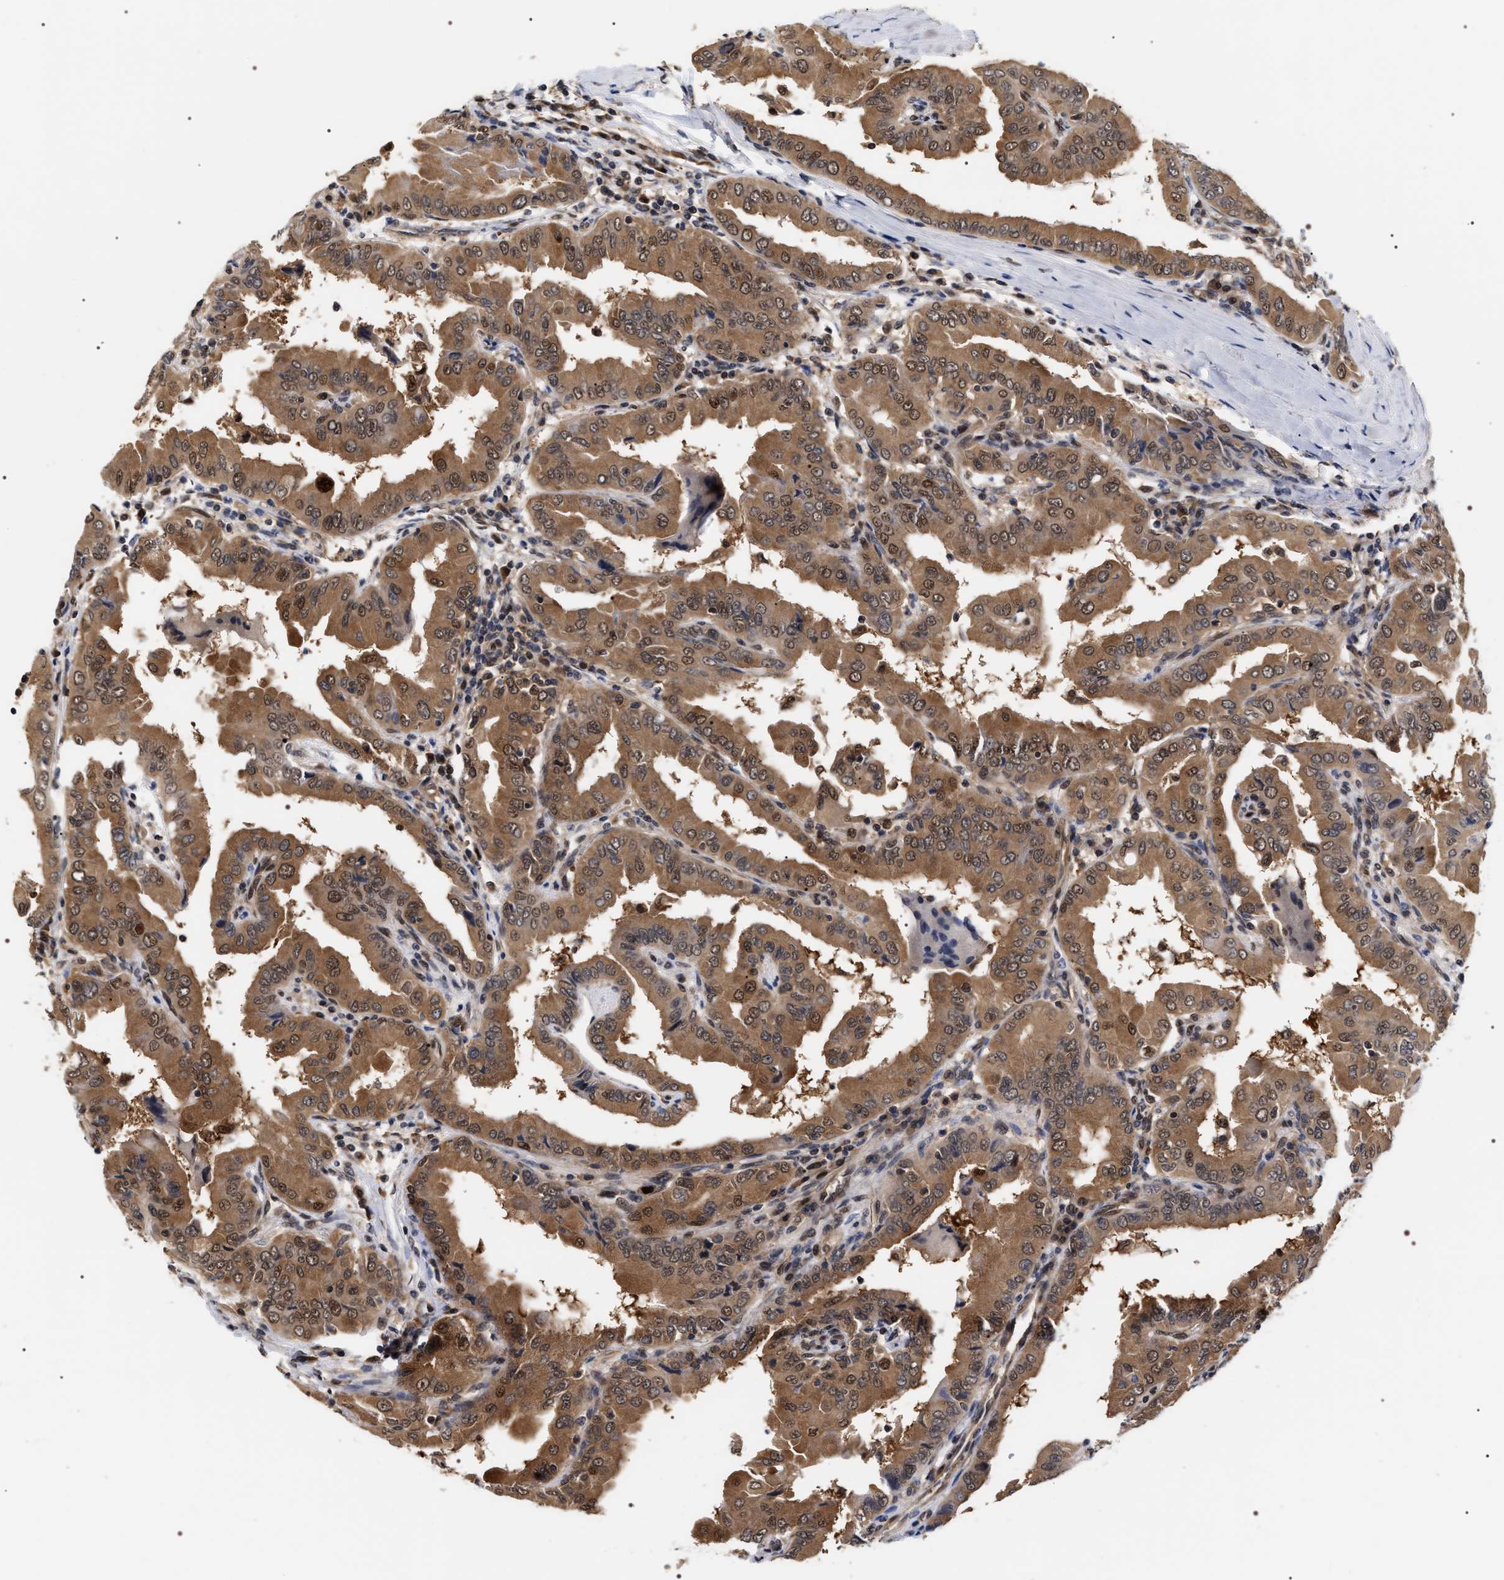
{"staining": {"intensity": "moderate", "quantity": ">75%", "location": "cytoplasmic/membranous,nuclear"}, "tissue": "thyroid cancer", "cell_type": "Tumor cells", "image_type": "cancer", "snomed": [{"axis": "morphology", "description": "Papillary adenocarcinoma, NOS"}, {"axis": "topography", "description": "Thyroid gland"}], "caption": "Tumor cells exhibit medium levels of moderate cytoplasmic/membranous and nuclear expression in about >75% of cells in human thyroid cancer (papillary adenocarcinoma). The staining was performed using DAB (3,3'-diaminobenzidine), with brown indicating positive protein expression. Nuclei are stained blue with hematoxylin.", "gene": "BAG6", "patient": {"sex": "male", "age": 33}}